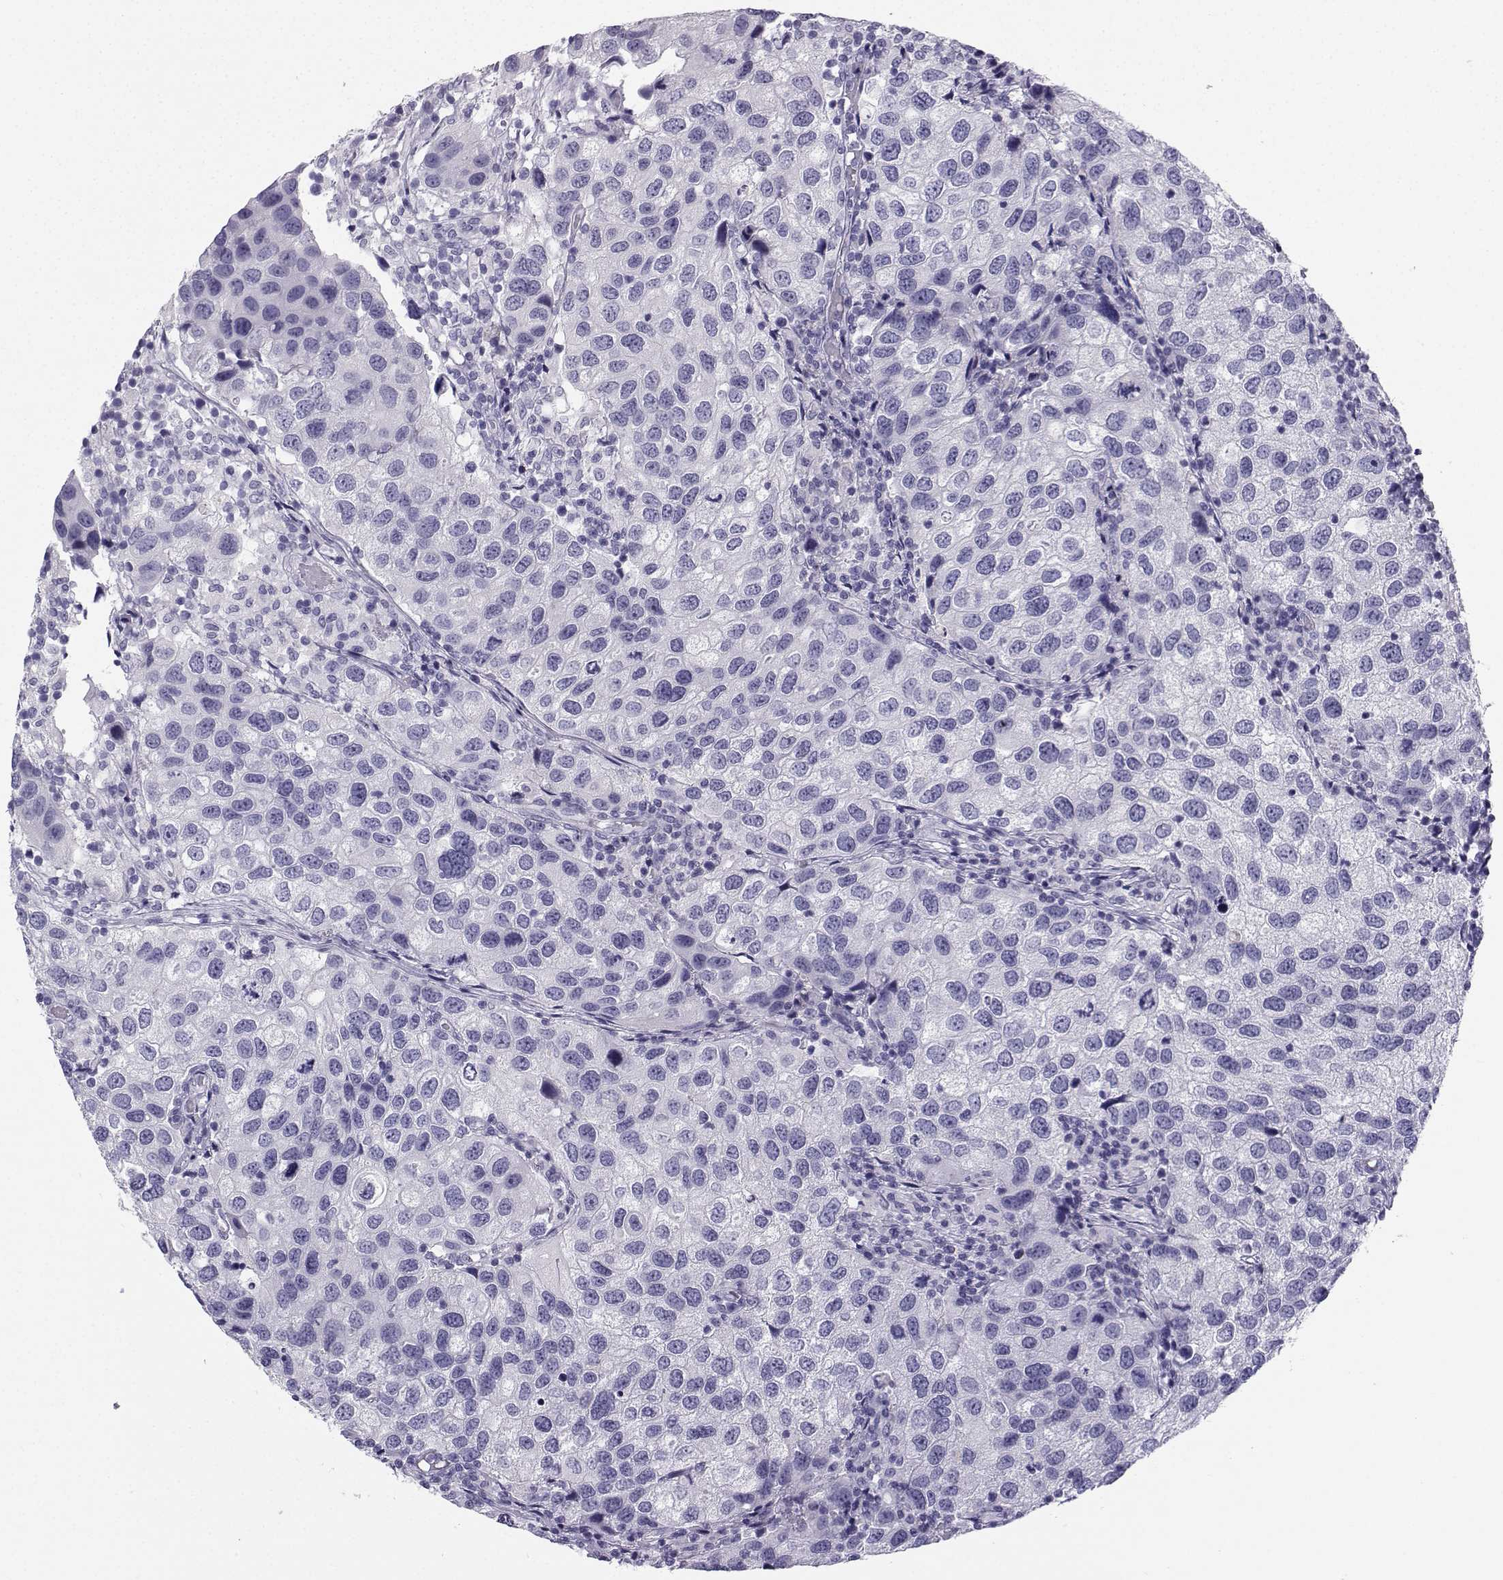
{"staining": {"intensity": "negative", "quantity": "none", "location": "none"}, "tissue": "urothelial cancer", "cell_type": "Tumor cells", "image_type": "cancer", "snomed": [{"axis": "morphology", "description": "Urothelial carcinoma, High grade"}, {"axis": "topography", "description": "Urinary bladder"}], "caption": "The photomicrograph shows no significant expression in tumor cells of urothelial carcinoma (high-grade).", "gene": "NEFL", "patient": {"sex": "male", "age": 79}}